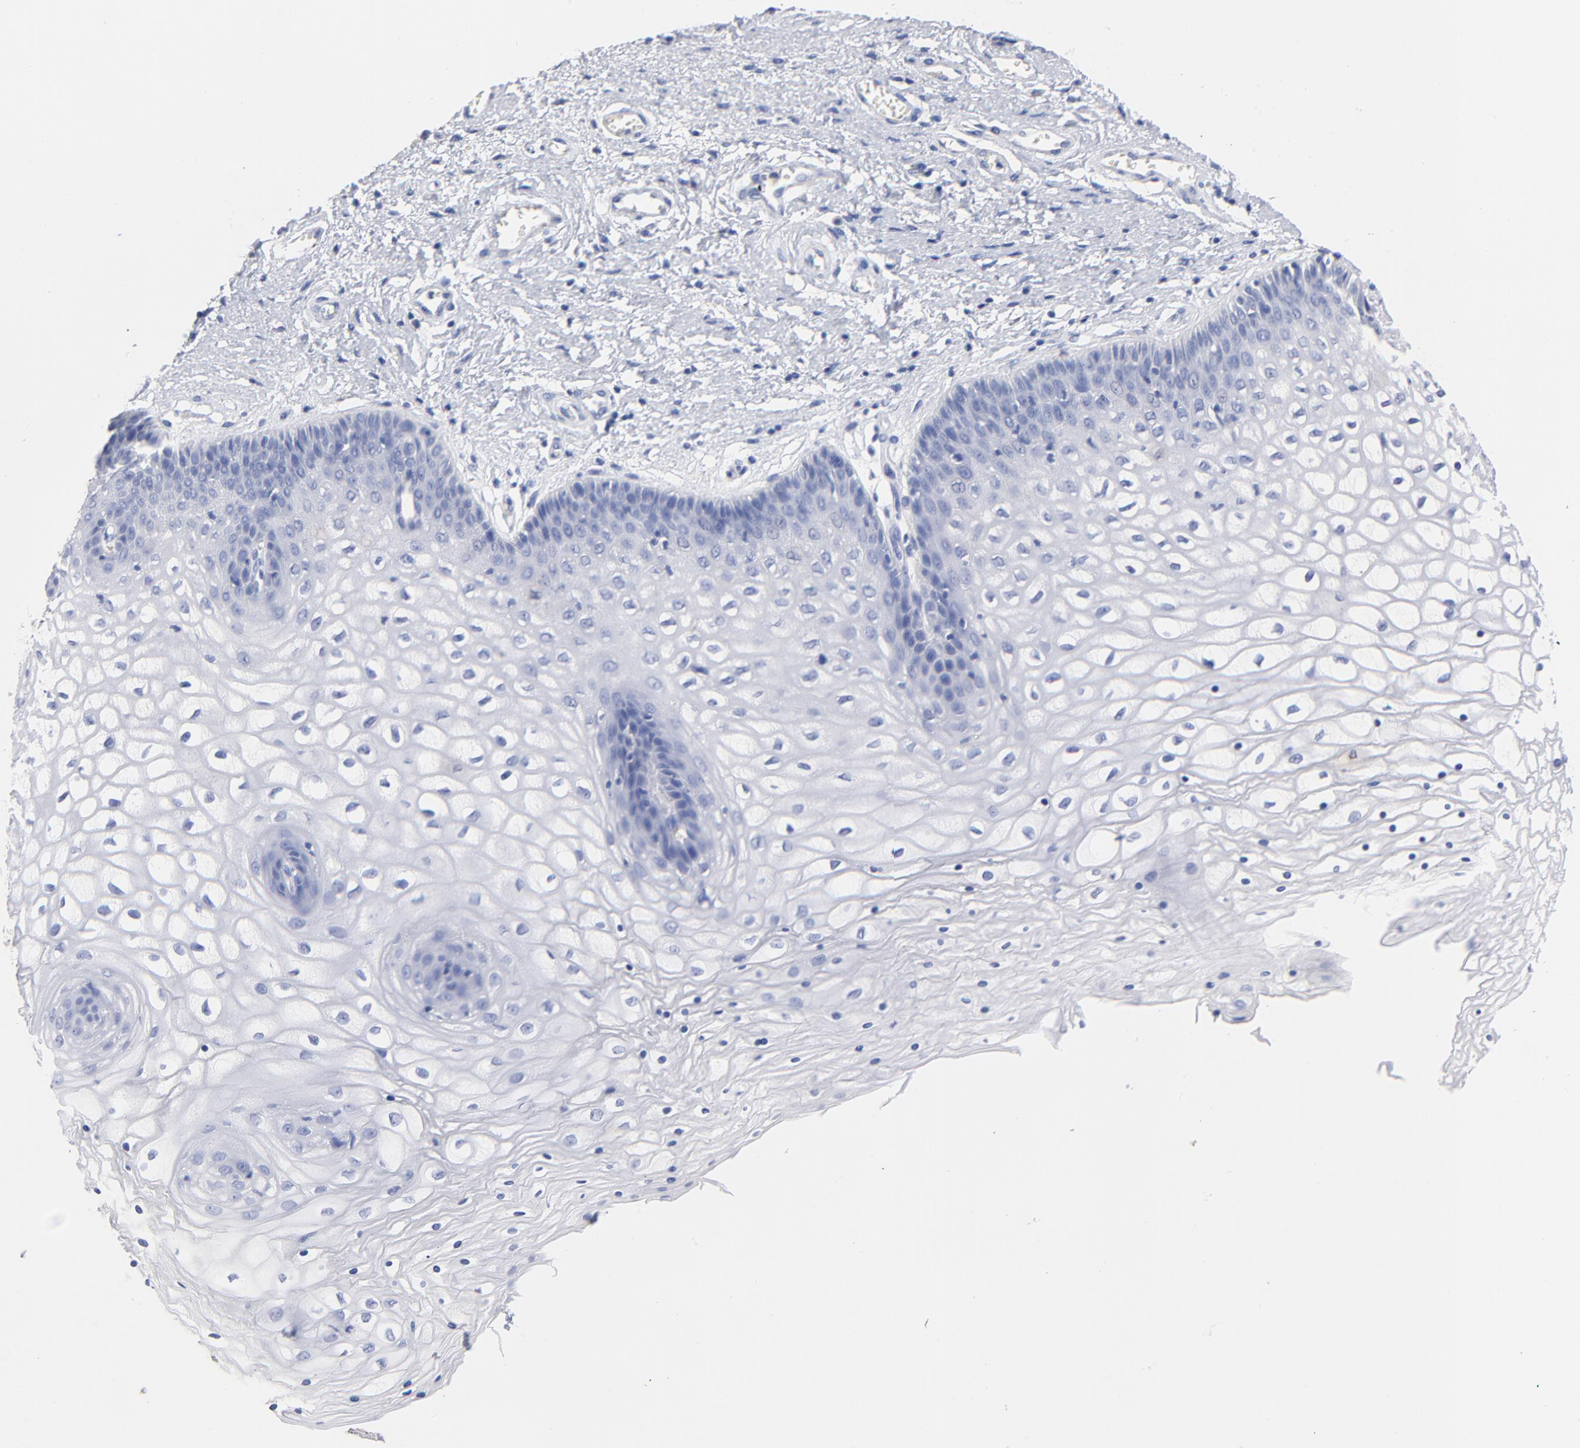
{"staining": {"intensity": "negative", "quantity": "none", "location": "none"}, "tissue": "vagina", "cell_type": "Squamous epithelial cells", "image_type": "normal", "snomed": [{"axis": "morphology", "description": "Normal tissue, NOS"}, {"axis": "topography", "description": "Vagina"}], "caption": "The histopathology image exhibits no significant positivity in squamous epithelial cells of vagina.", "gene": "CPS1", "patient": {"sex": "female", "age": 34}}